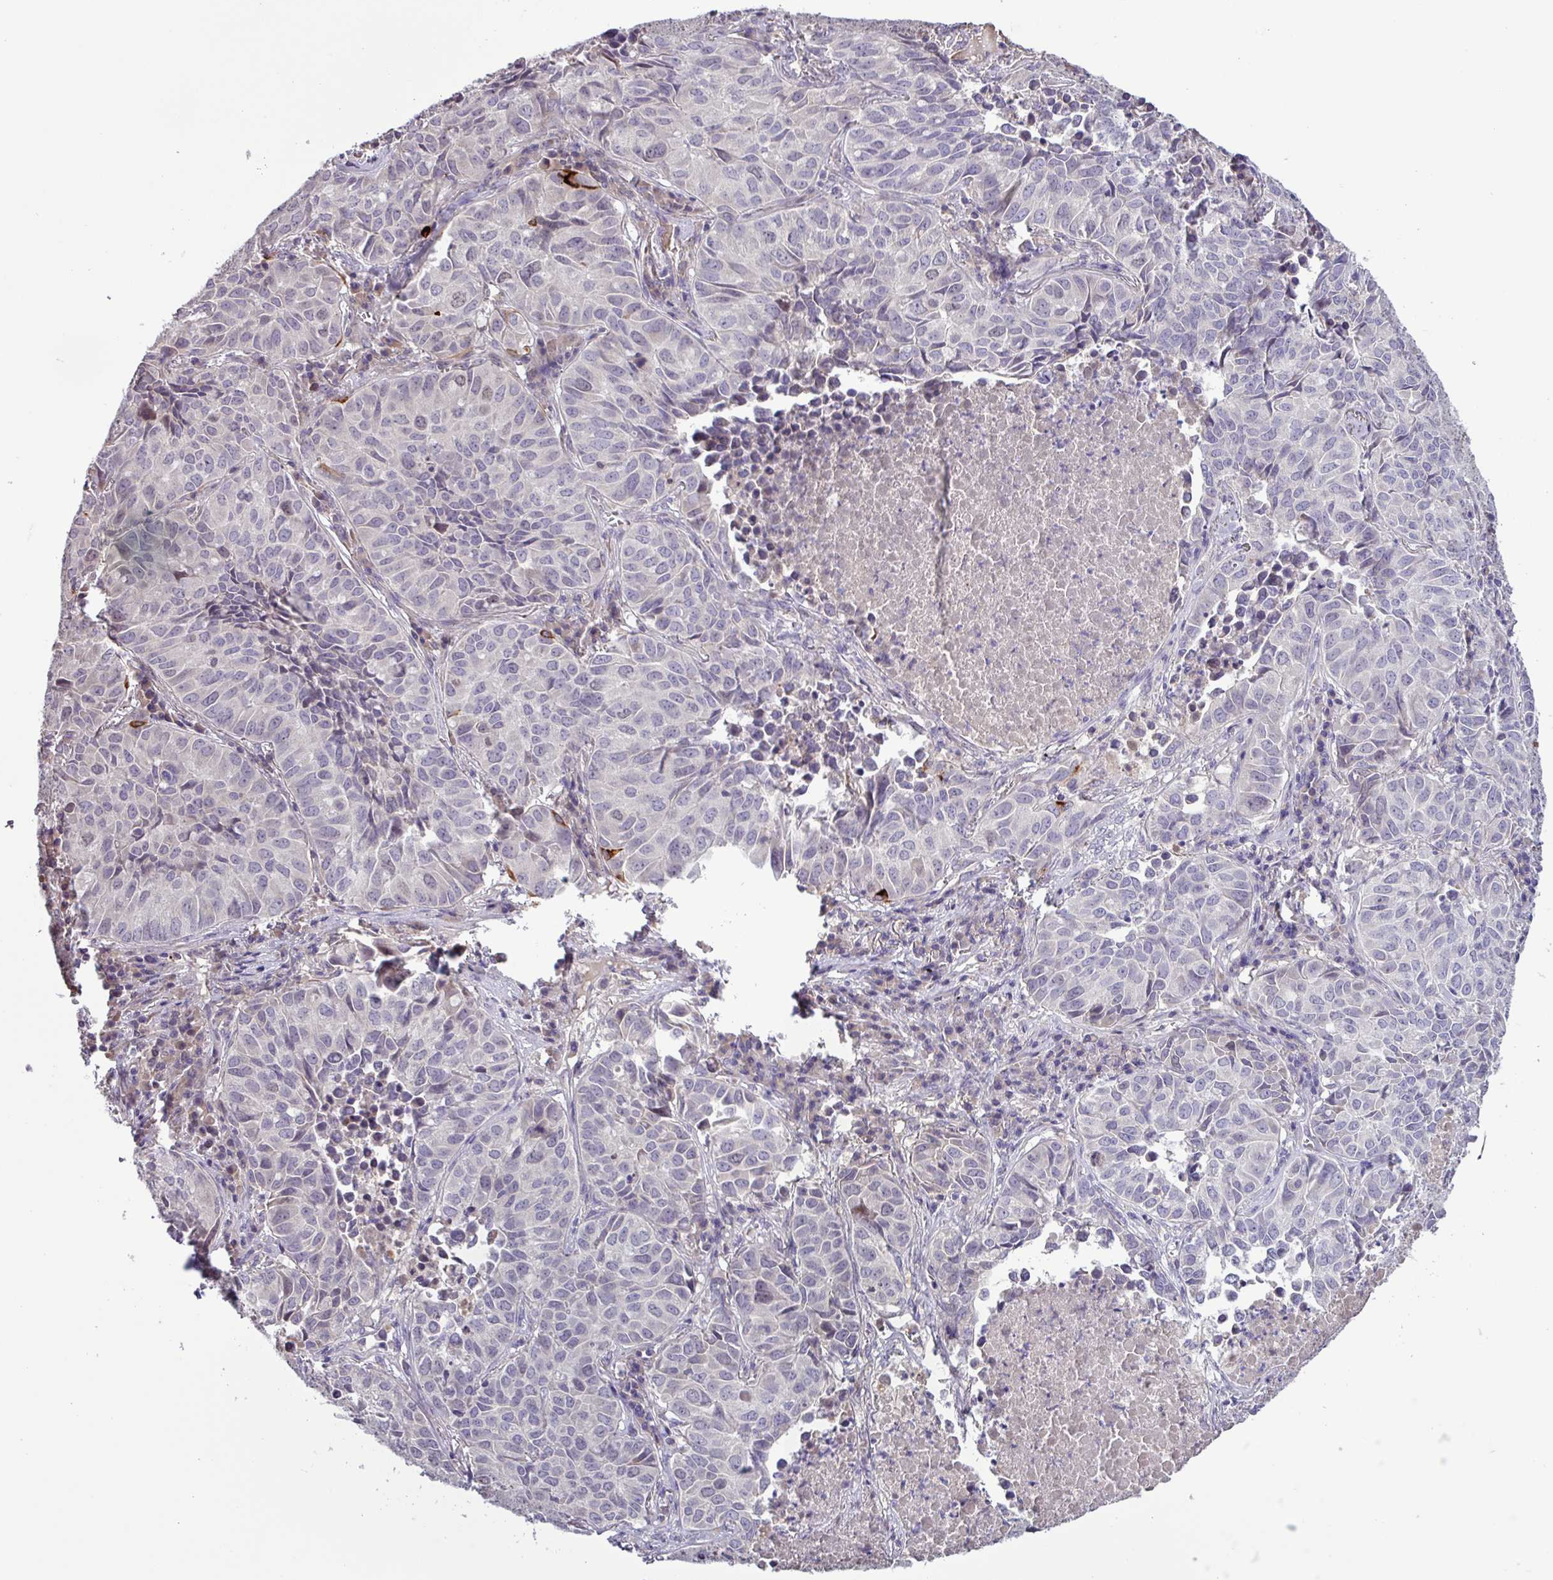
{"staining": {"intensity": "negative", "quantity": "none", "location": "none"}, "tissue": "lung cancer", "cell_type": "Tumor cells", "image_type": "cancer", "snomed": [{"axis": "morphology", "description": "Adenocarcinoma, NOS"}, {"axis": "topography", "description": "Lung"}], "caption": "An immunohistochemistry (IHC) histopathology image of lung cancer (adenocarcinoma) is shown. There is no staining in tumor cells of lung cancer (adenocarcinoma).", "gene": "SFTPB", "patient": {"sex": "female", "age": 50}}